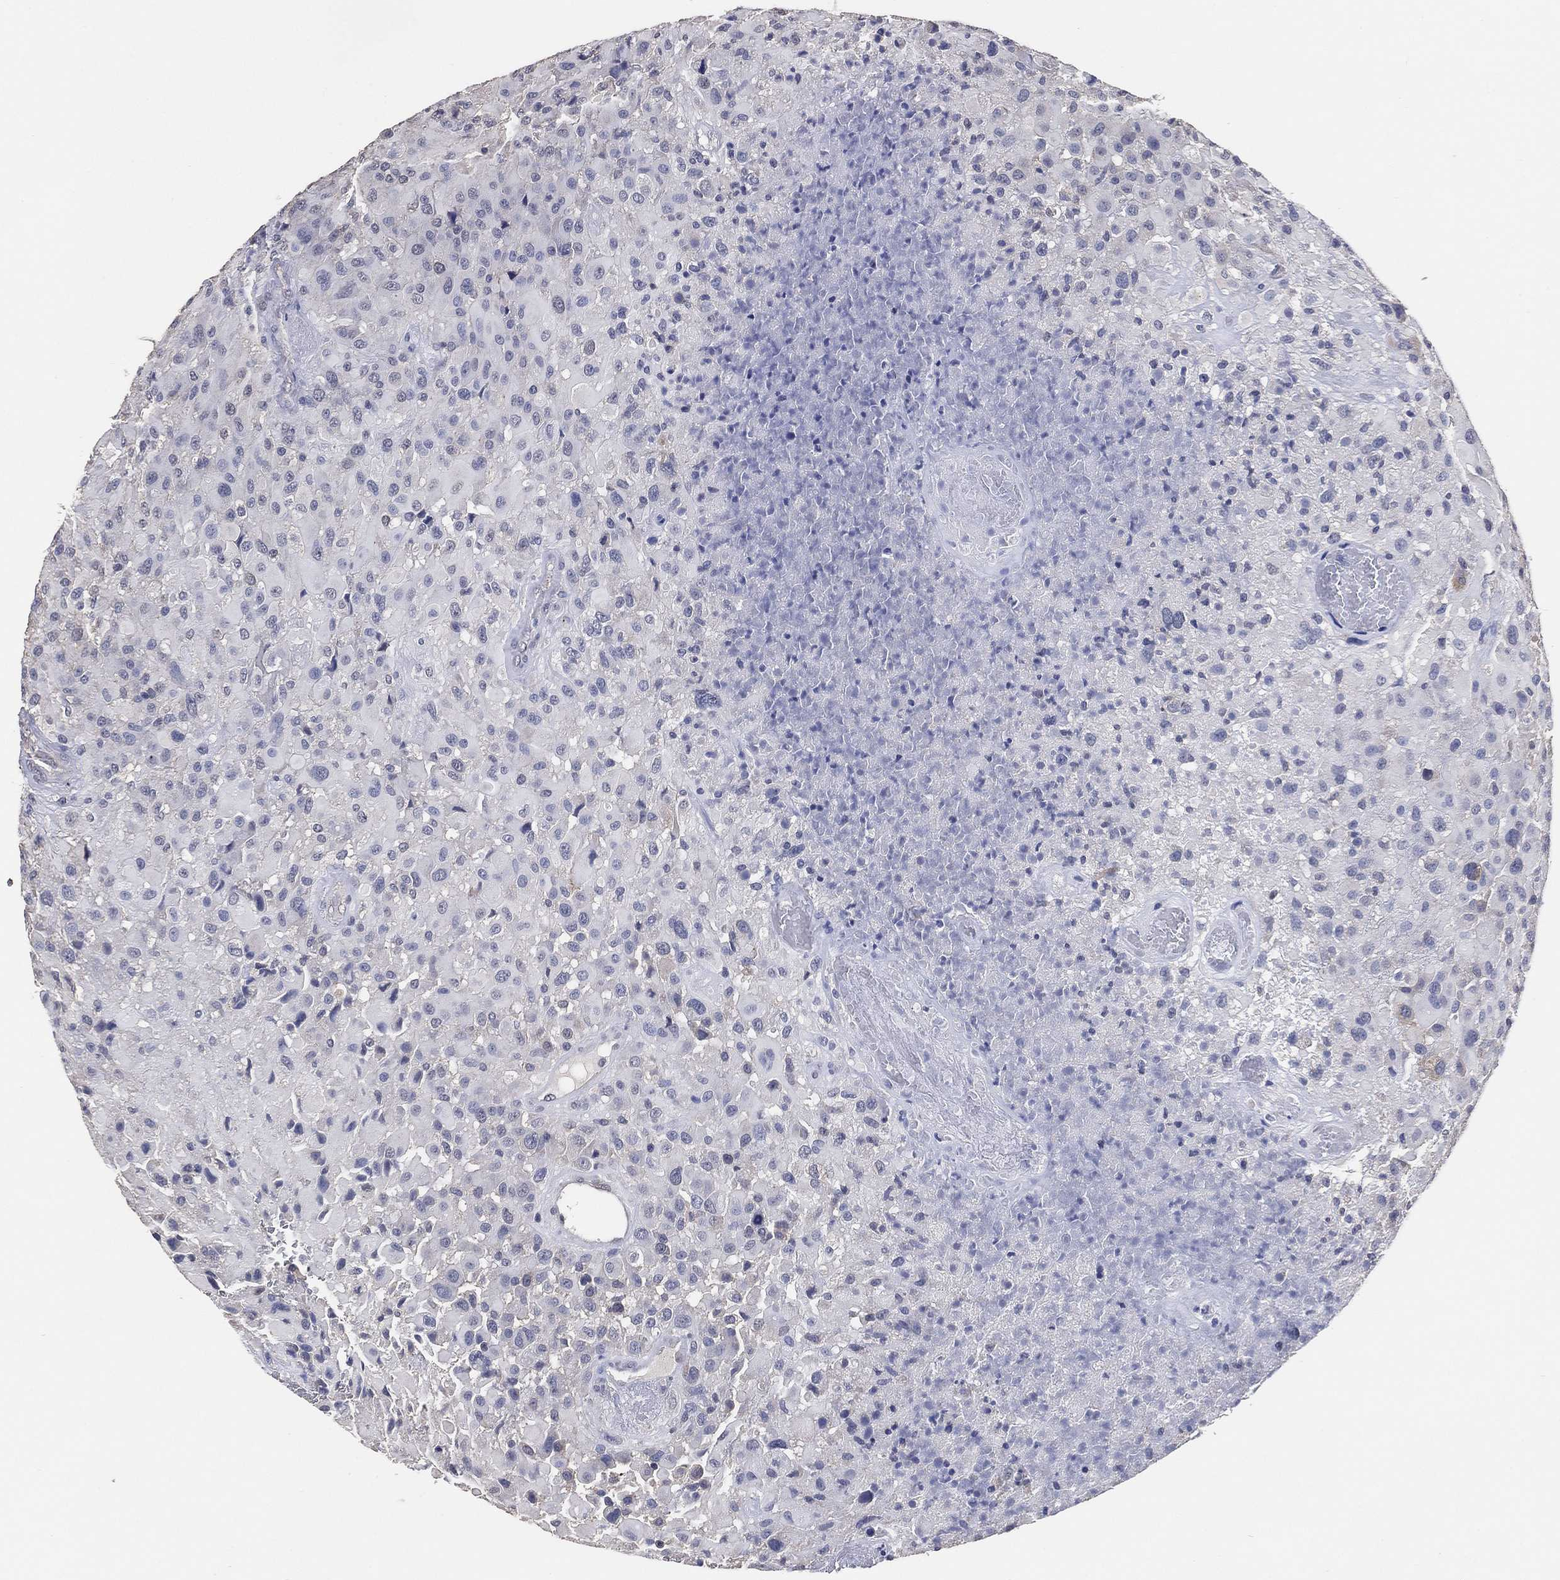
{"staining": {"intensity": "negative", "quantity": "none", "location": "none"}, "tissue": "glioma", "cell_type": "Tumor cells", "image_type": "cancer", "snomed": [{"axis": "morphology", "description": "Glioma, malignant, High grade"}, {"axis": "topography", "description": "Cerebral cortex"}], "caption": "Glioma was stained to show a protein in brown. There is no significant staining in tumor cells.", "gene": "KLK5", "patient": {"sex": "male", "age": 35}}